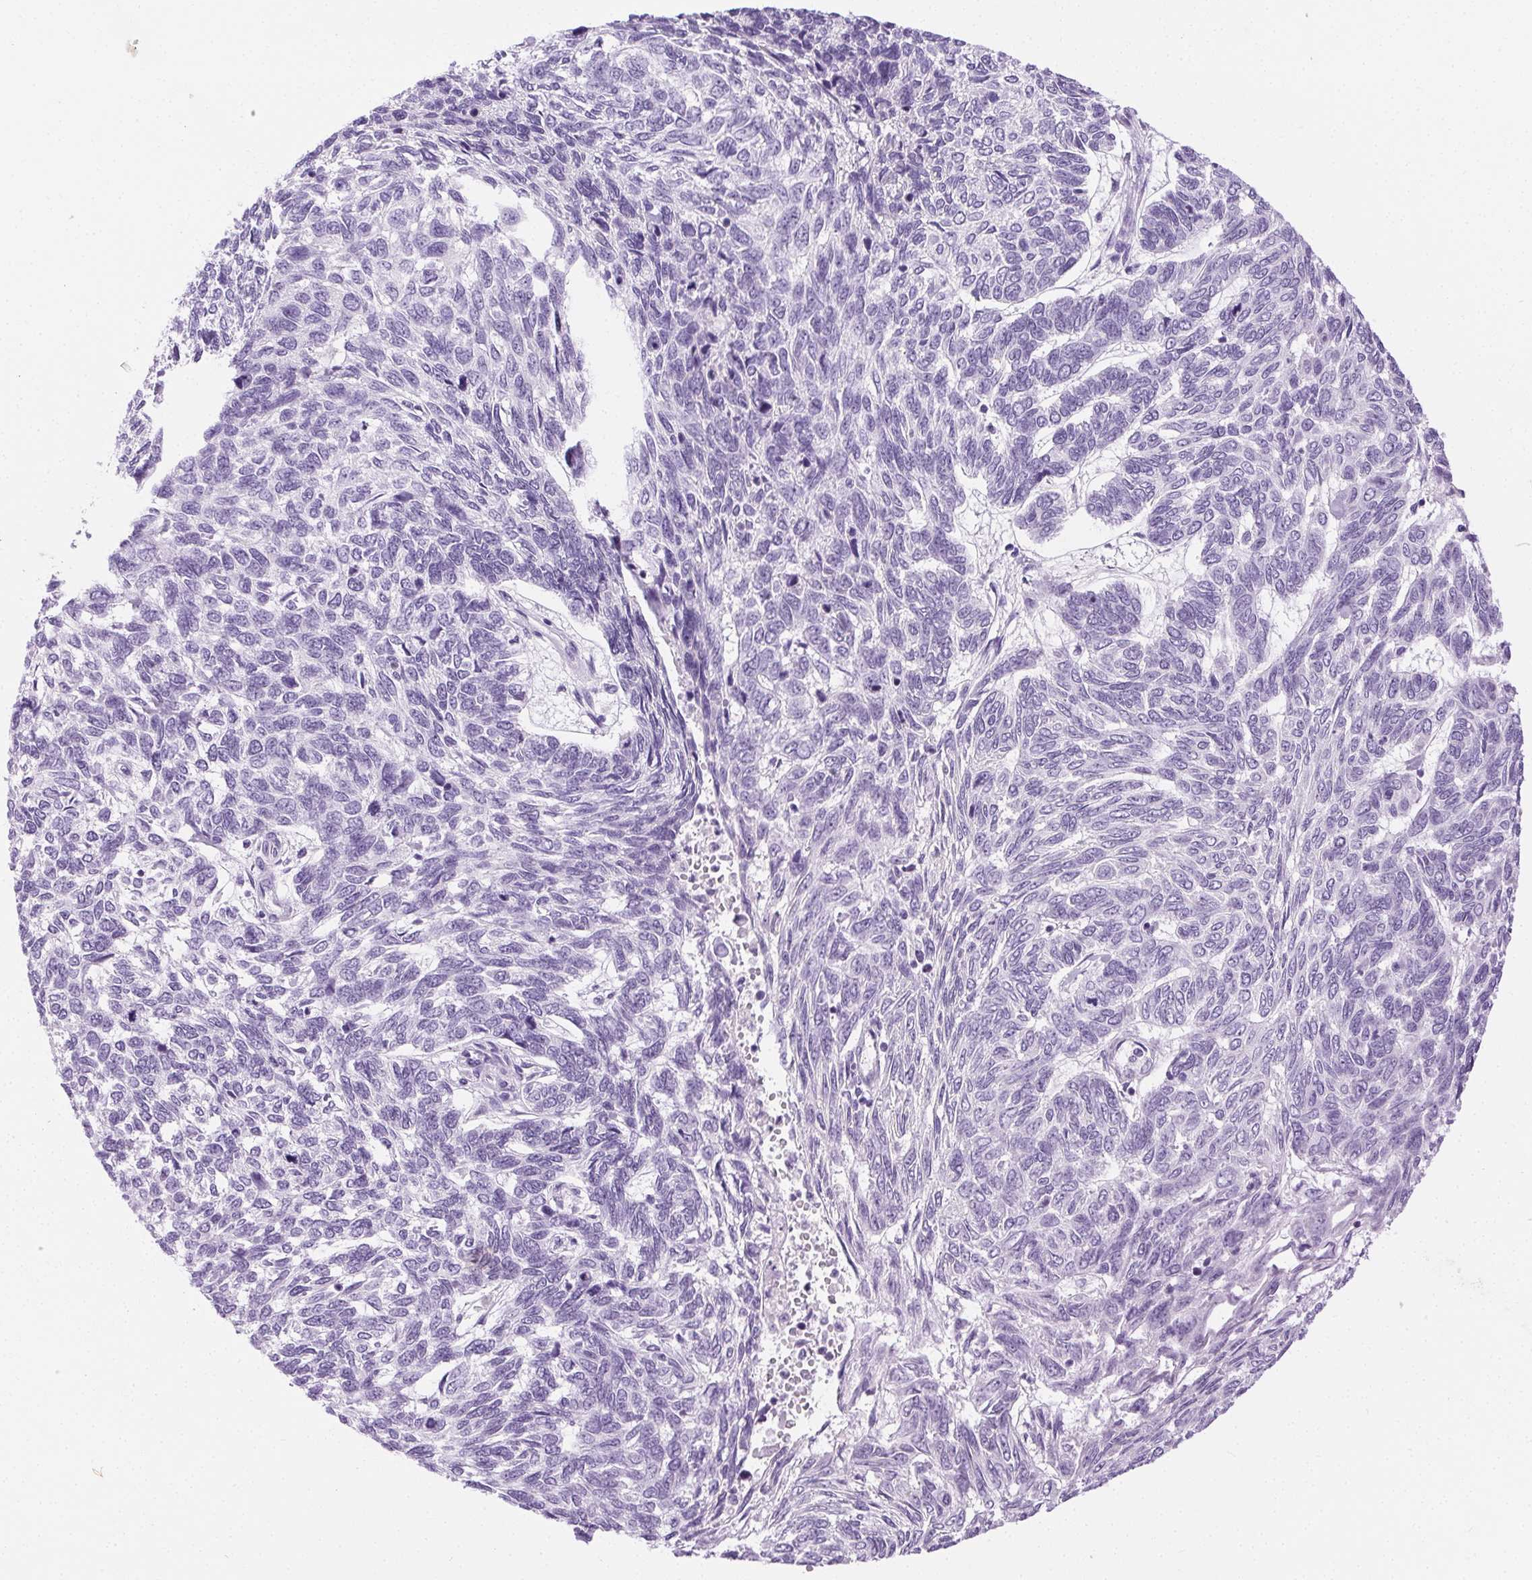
{"staining": {"intensity": "negative", "quantity": "none", "location": "none"}, "tissue": "skin cancer", "cell_type": "Tumor cells", "image_type": "cancer", "snomed": [{"axis": "morphology", "description": "Basal cell carcinoma"}, {"axis": "topography", "description": "Skin"}], "caption": "Basal cell carcinoma (skin) stained for a protein using immunohistochemistry exhibits no staining tumor cells.", "gene": "C20orf85", "patient": {"sex": "female", "age": 65}}